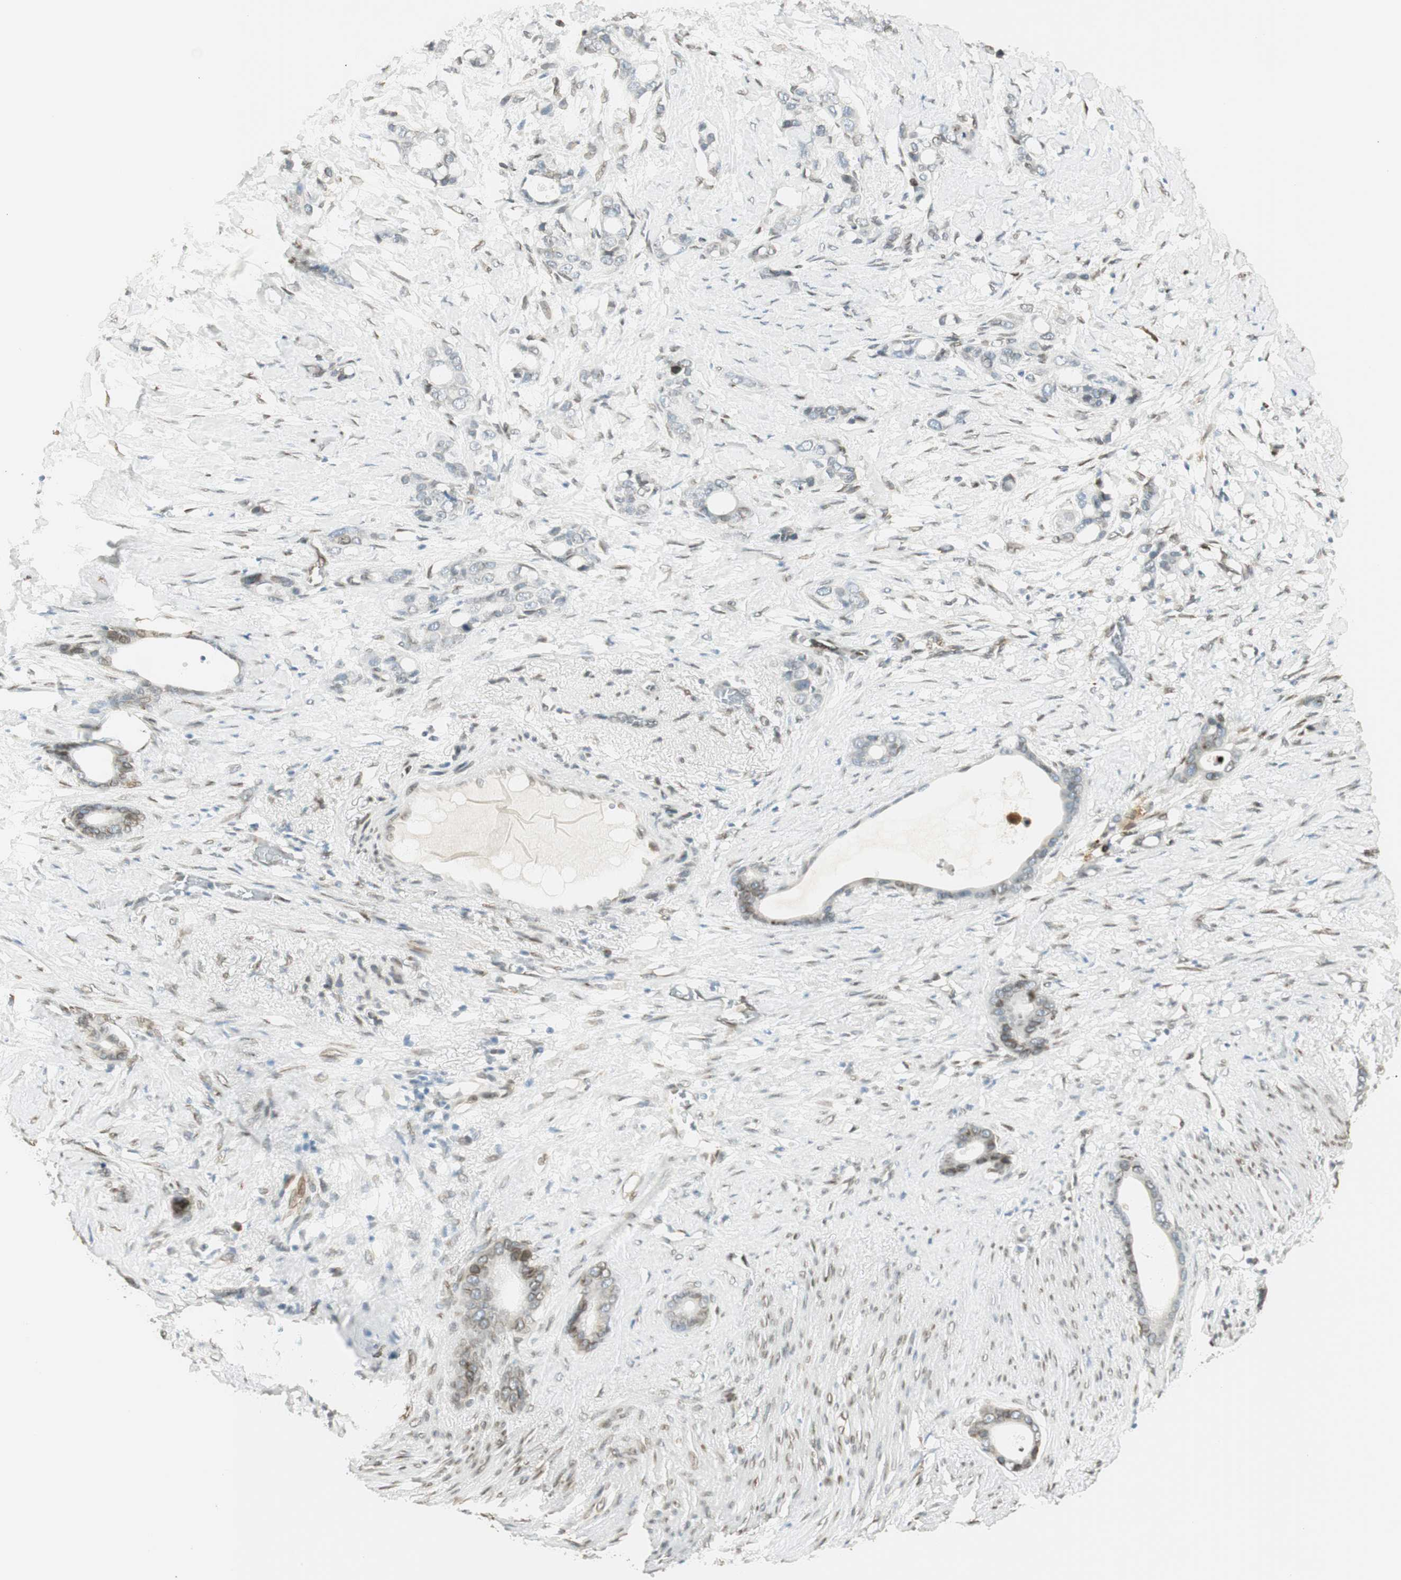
{"staining": {"intensity": "negative", "quantity": "none", "location": "none"}, "tissue": "stomach cancer", "cell_type": "Tumor cells", "image_type": "cancer", "snomed": [{"axis": "morphology", "description": "Adenocarcinoma, NOS"}, {"axis": "topography", "description": "Stomach"}], "caption": "This is a histopathology image of immunohistochemistry staining of stomach adenocarcinoma, which shows no positivity in tumor cells.", "gene": "TMEM260", "patient": {"sex": "female", "age": 75}}